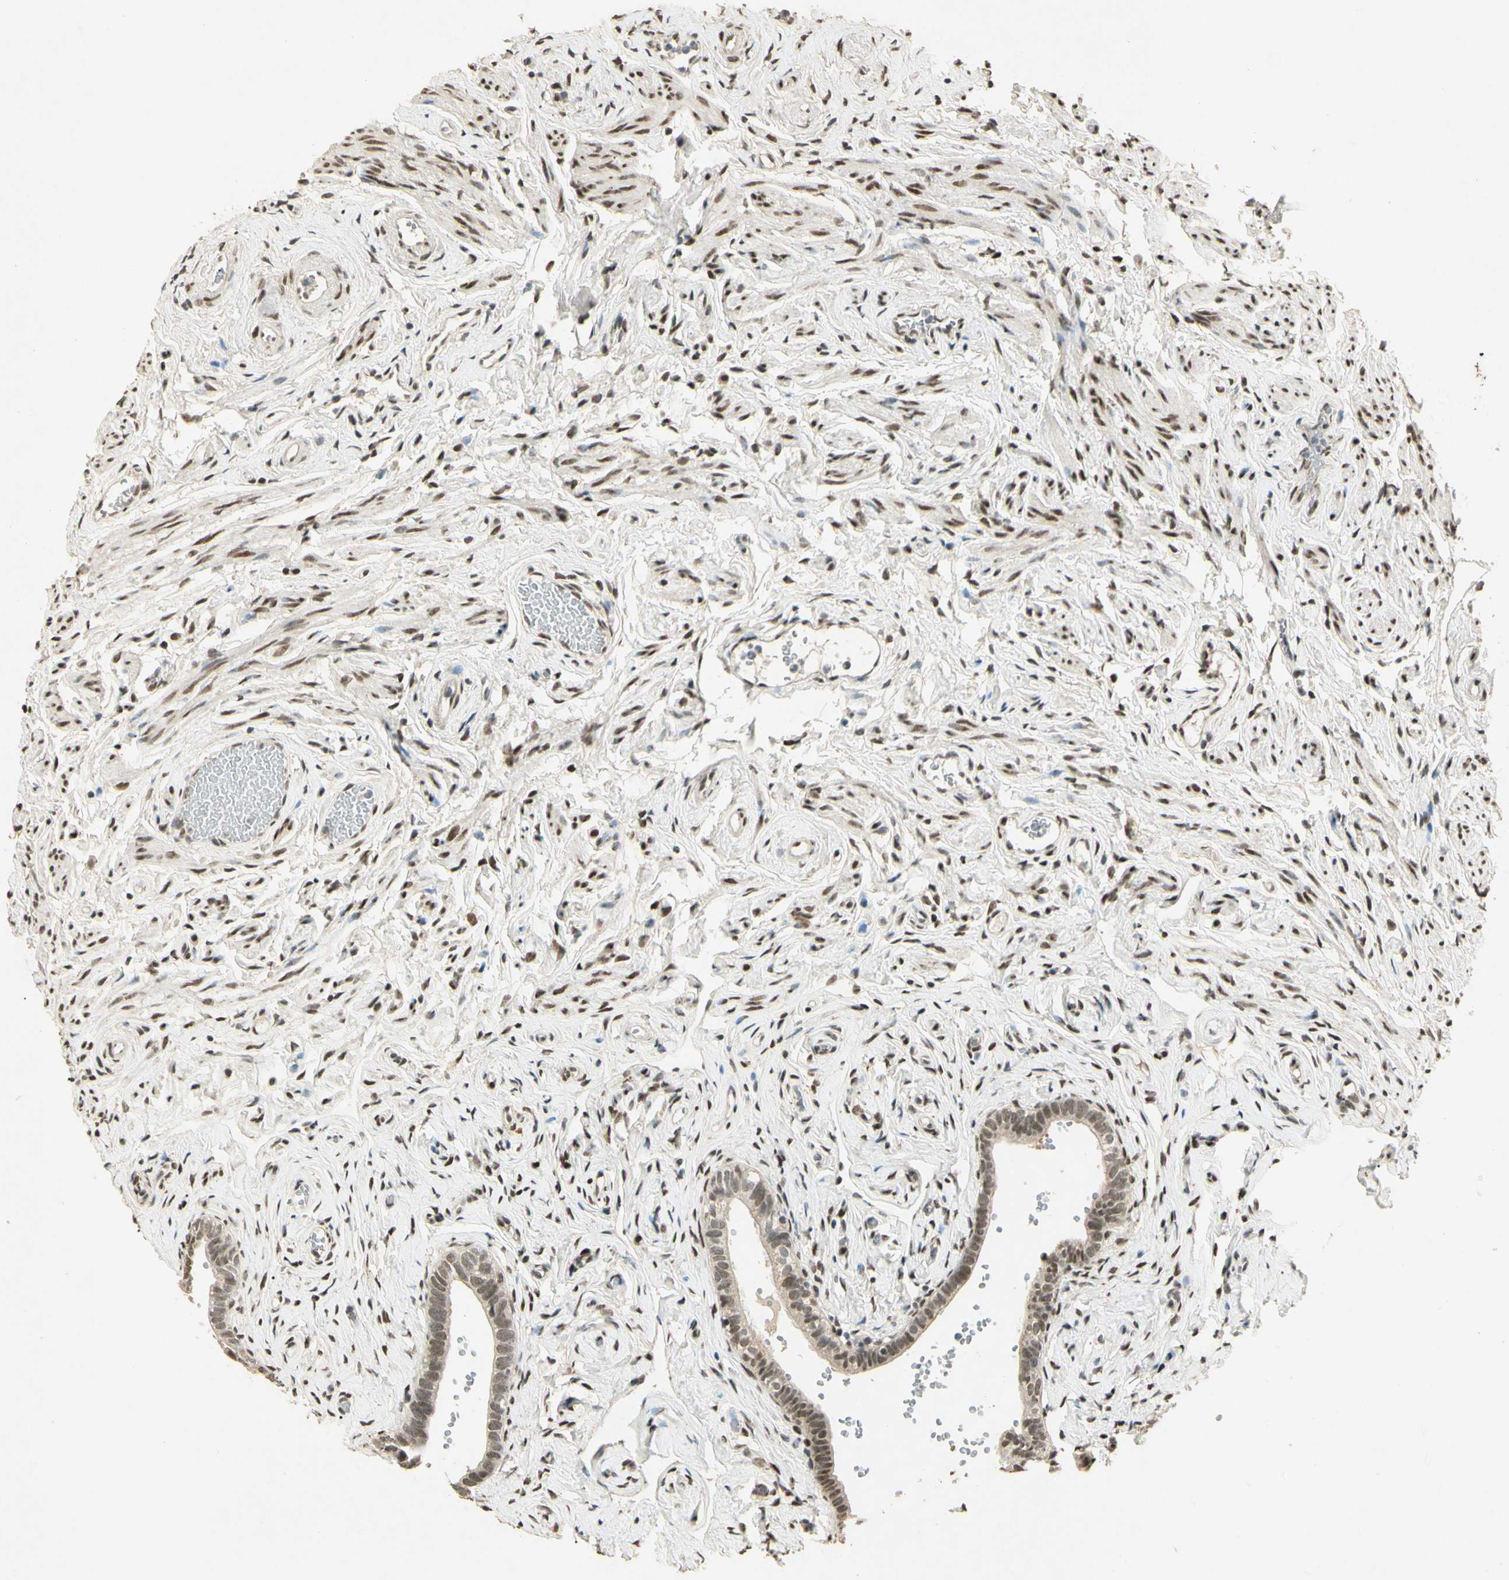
{"staining": {"intensity": "weak", "quantity": ">75%", "location": "cytoplasmic/membranous,nuclear"}, "tissue": "fallopian tube", "cell_type": "Glandular cells", "image_type": "normal", "snomed": [{"axis": "morphology", "description": "Normal tissue, NOS"}, {"axis": "topography", "description": "Fallopian tube"}], "caption": "Brown immunohistochemical staining in normal fallopian tube displays weak cytoplasmic/membranous,nuclear staining in about >75% of glandular cells.", "gene": "ZBTB4", "patient": {"sex": "female", "age": 71}}